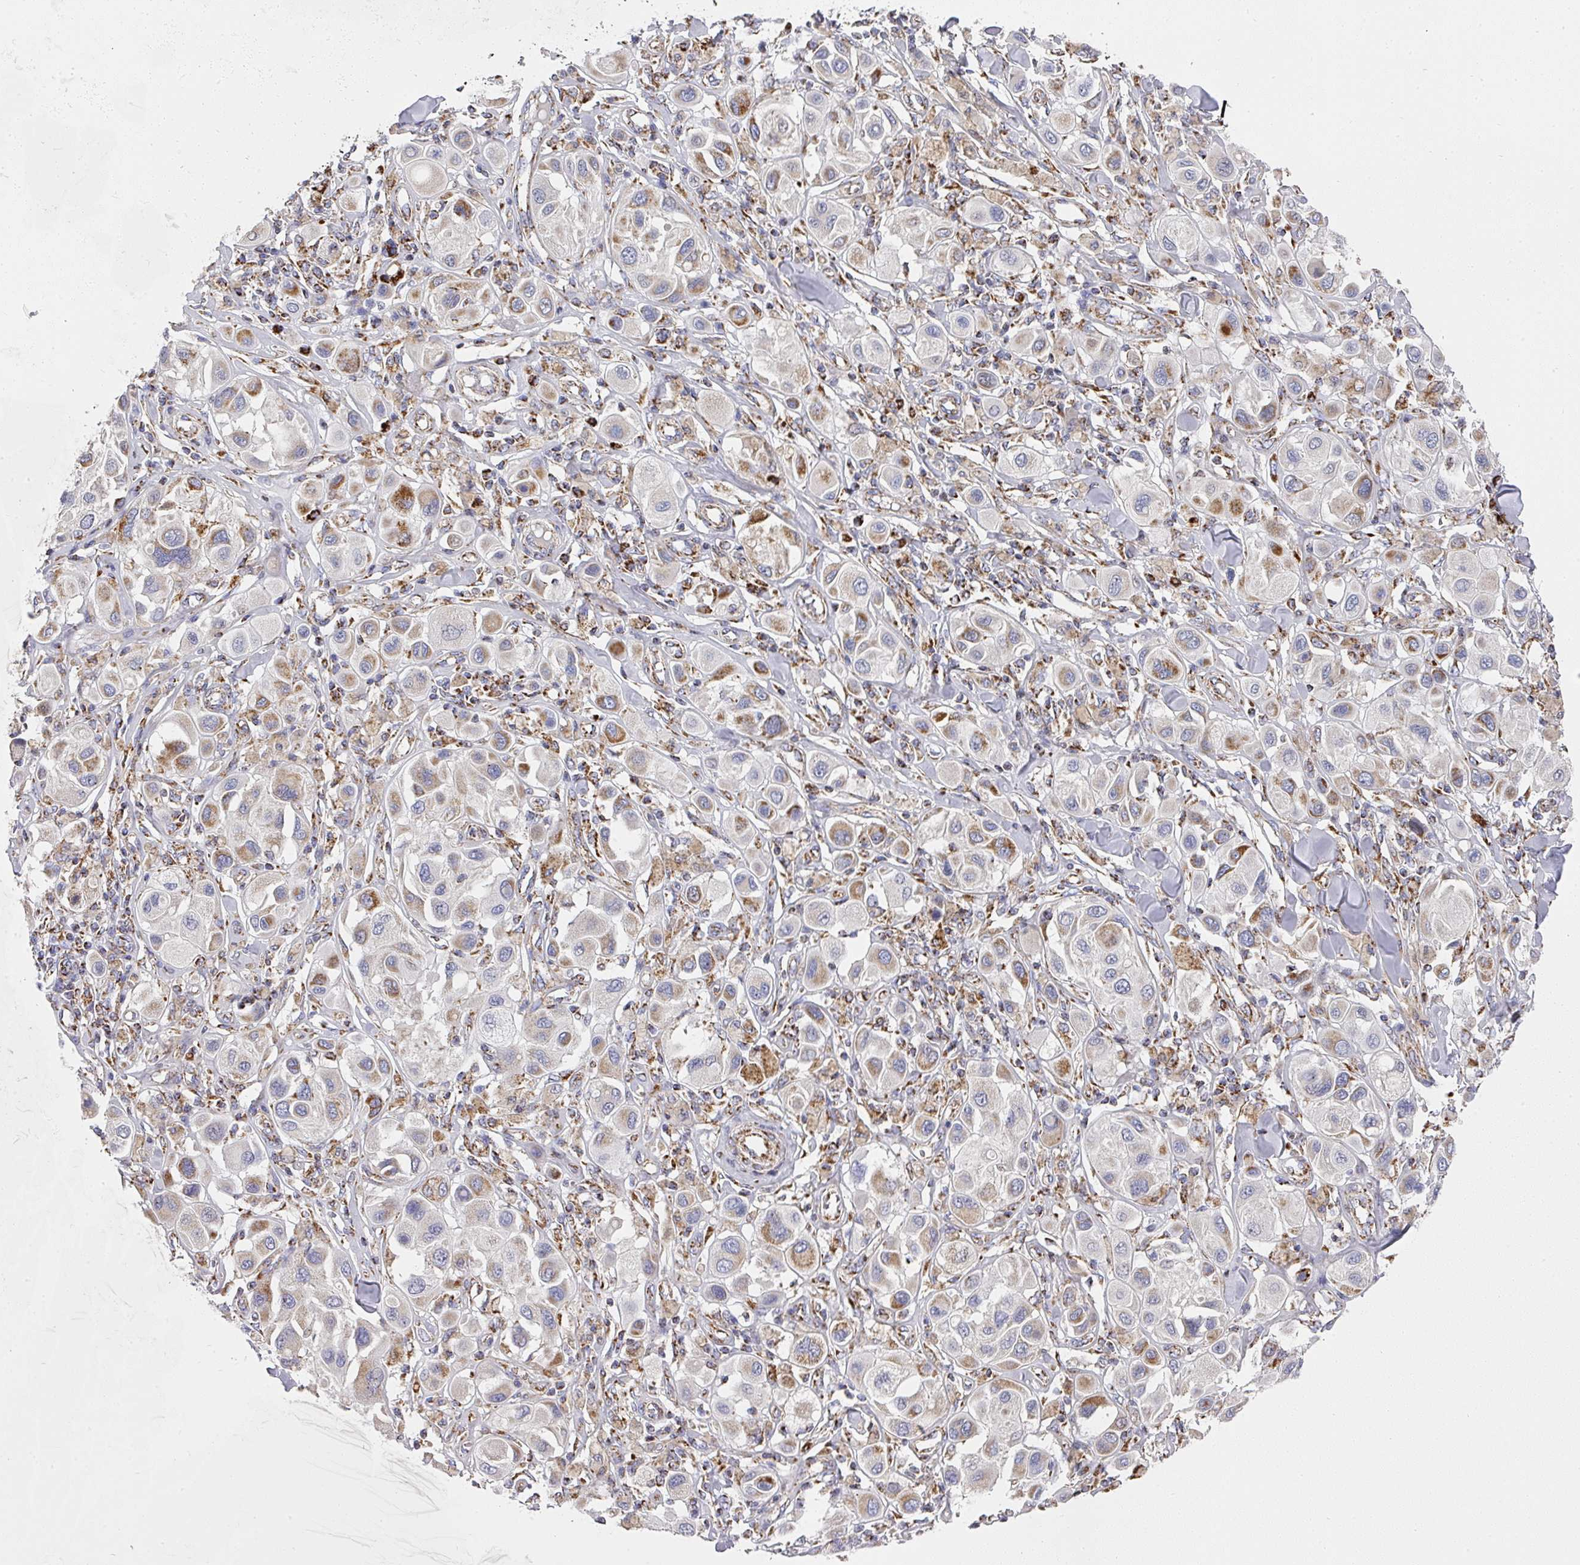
{"staining": {"intensity": "moderate", "quantity": "25%-75%", "location": "cytoplasmic/membranous"}, "tissue": "melanoma", "cell_type": "Tumor cells", "image_type": "cancer", "snomed": [{"axis": "morphology", "description": "Malignant melanoma, Metastatic site"}, {"axis": "topography", "description": "Skin"}], "caption": "Brown immunohistochemical staining in human melanoma shows moderate cytoplasmic/membranous positivity in approximately 25%-75% of tumor cells.", "gene": "UQCRFS1", "patient": {"sex": "male", "age": 41}}